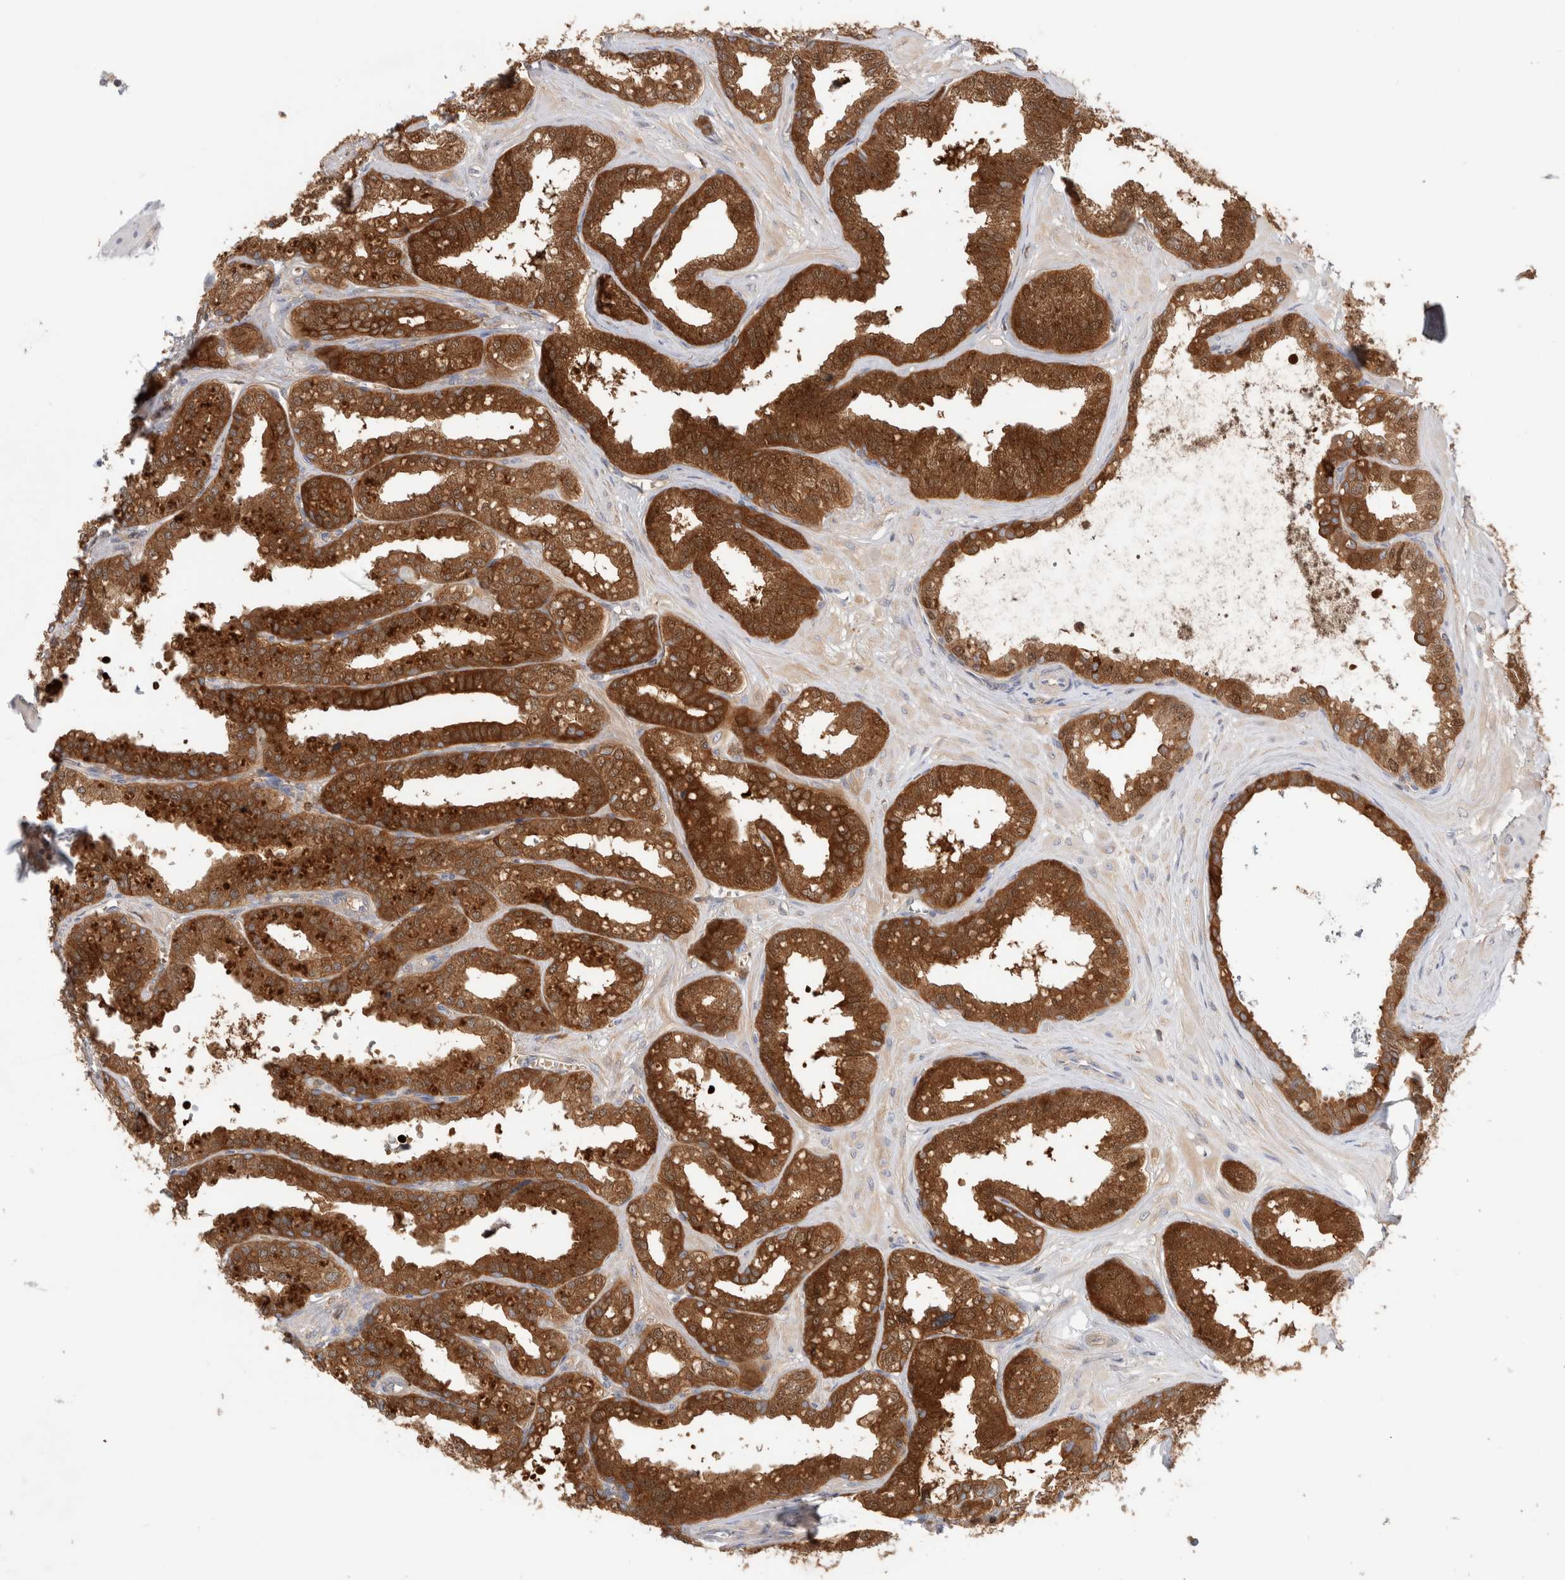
{"staining": {"intensity": "strong", "quantity": ">75%", "location": "cytoplasmic/membranous,nuclear"}, "tissue": "seminal vesicle", "cell_type": "Glandular cells", "image_type": "normal", "snomed": [{"axis": "morphology", "description": "Normal tissue, NOS"}, {"axis": "topography", "description": "Prostate"}, {"axis": "topography", "description": "Seminal veicle"}], "caption": "Protein expression analysis of normal human seminal vesicle reveals strong cytoplasmic/membranous,nuclear positivity in about >75% of glandular cells. (DAB IHC with brightfield microscopy, high magnification).", "gene": "KLHL14", "patient": {"sex": "male", "age": 51}}